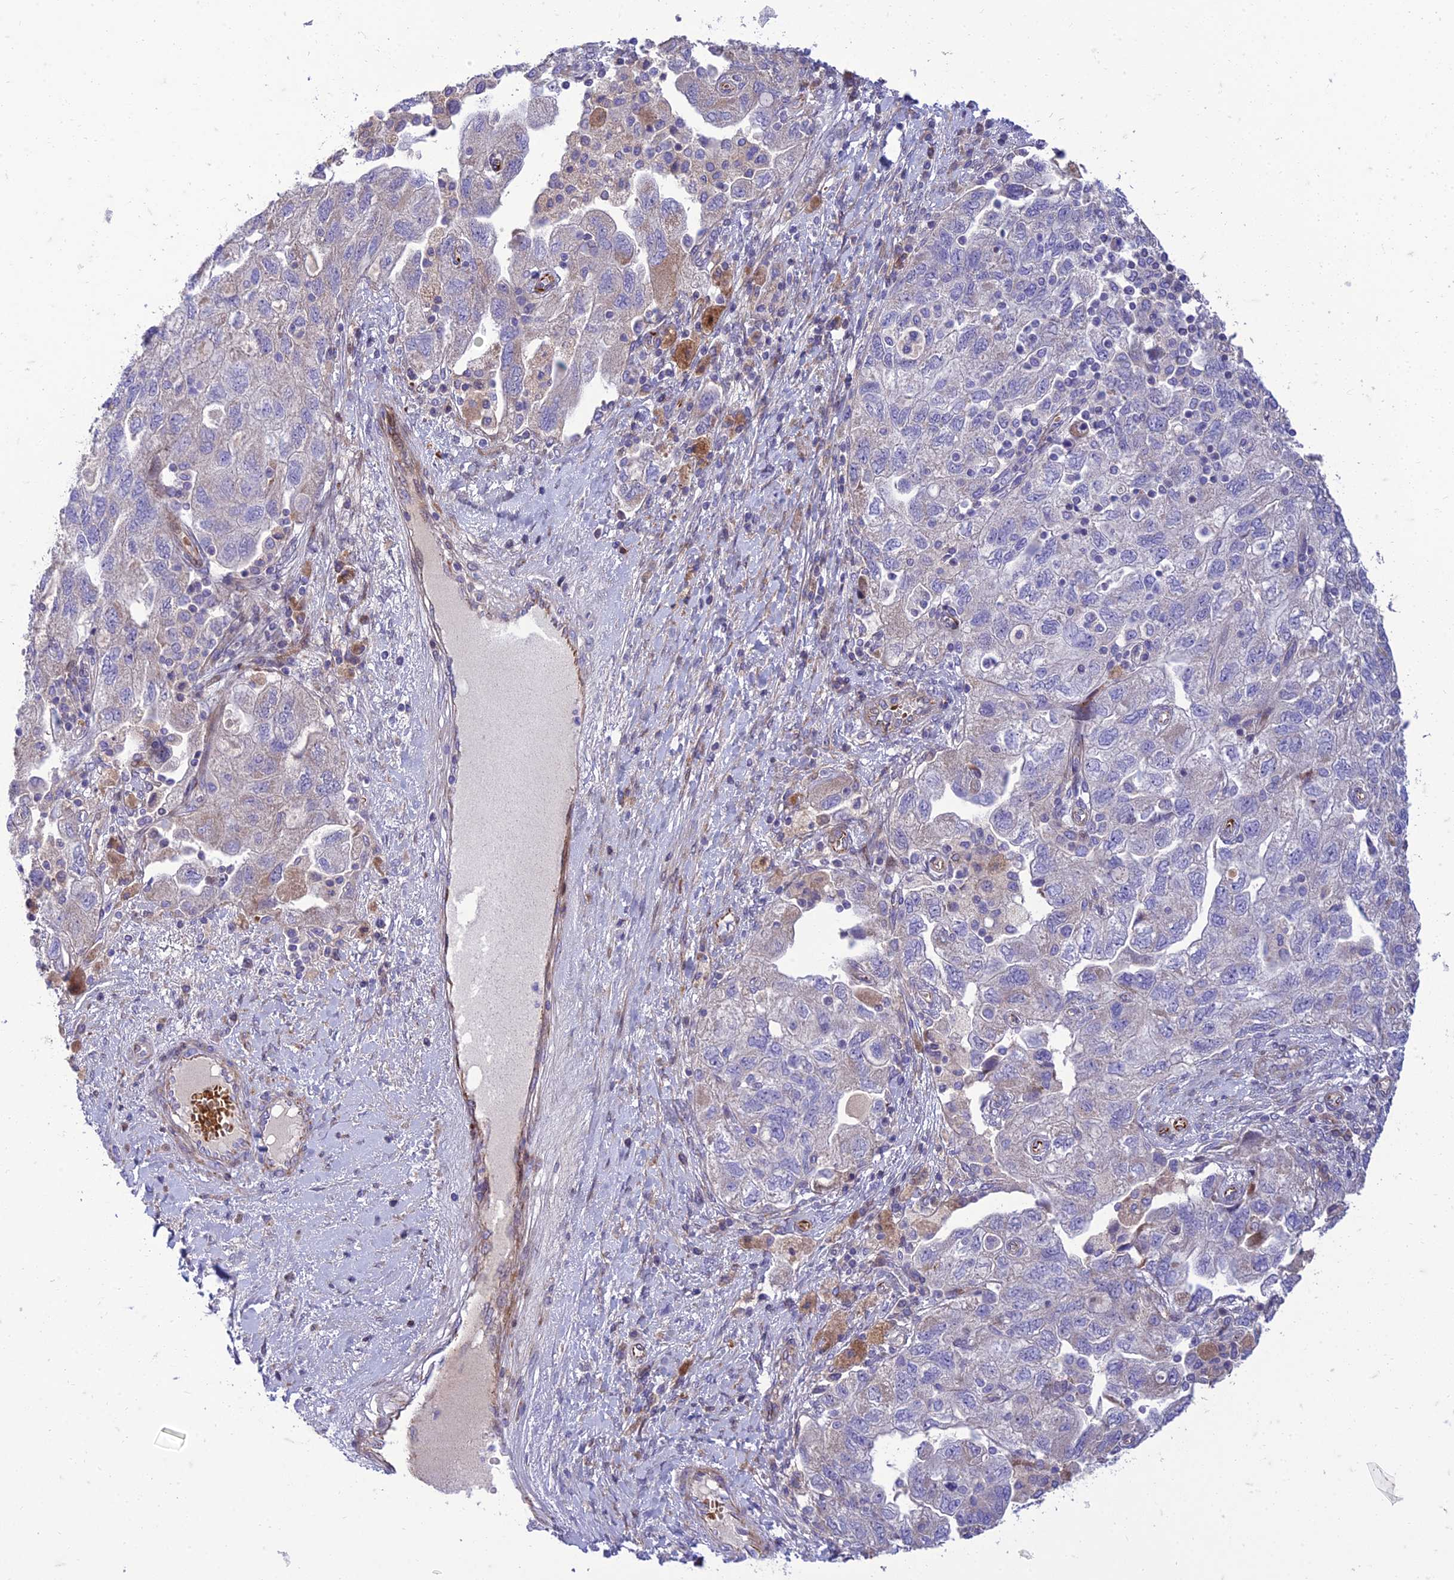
{"staining": {"intensity": "negative", "quantity": "none", "location": "none"}, "tissue": "ovarian cancer", "cell_type": "Tumor cells", "image_type": "cancer", "snomed": [{"axis": "morphology", "description": "Carcinoma, NOS"}, {"axis": "morphology", "description": "Cystadenocarcinoma, serous, NOS"}, {"axis": "topography", "description": "Ovary"}], "caption": "Immunohistochemistry of ovarian serous cystadenocarcinoma displays no expression in tumor cells.", "gene": "SEL1L3", "patient": {"sex": "female", "age": 69}}